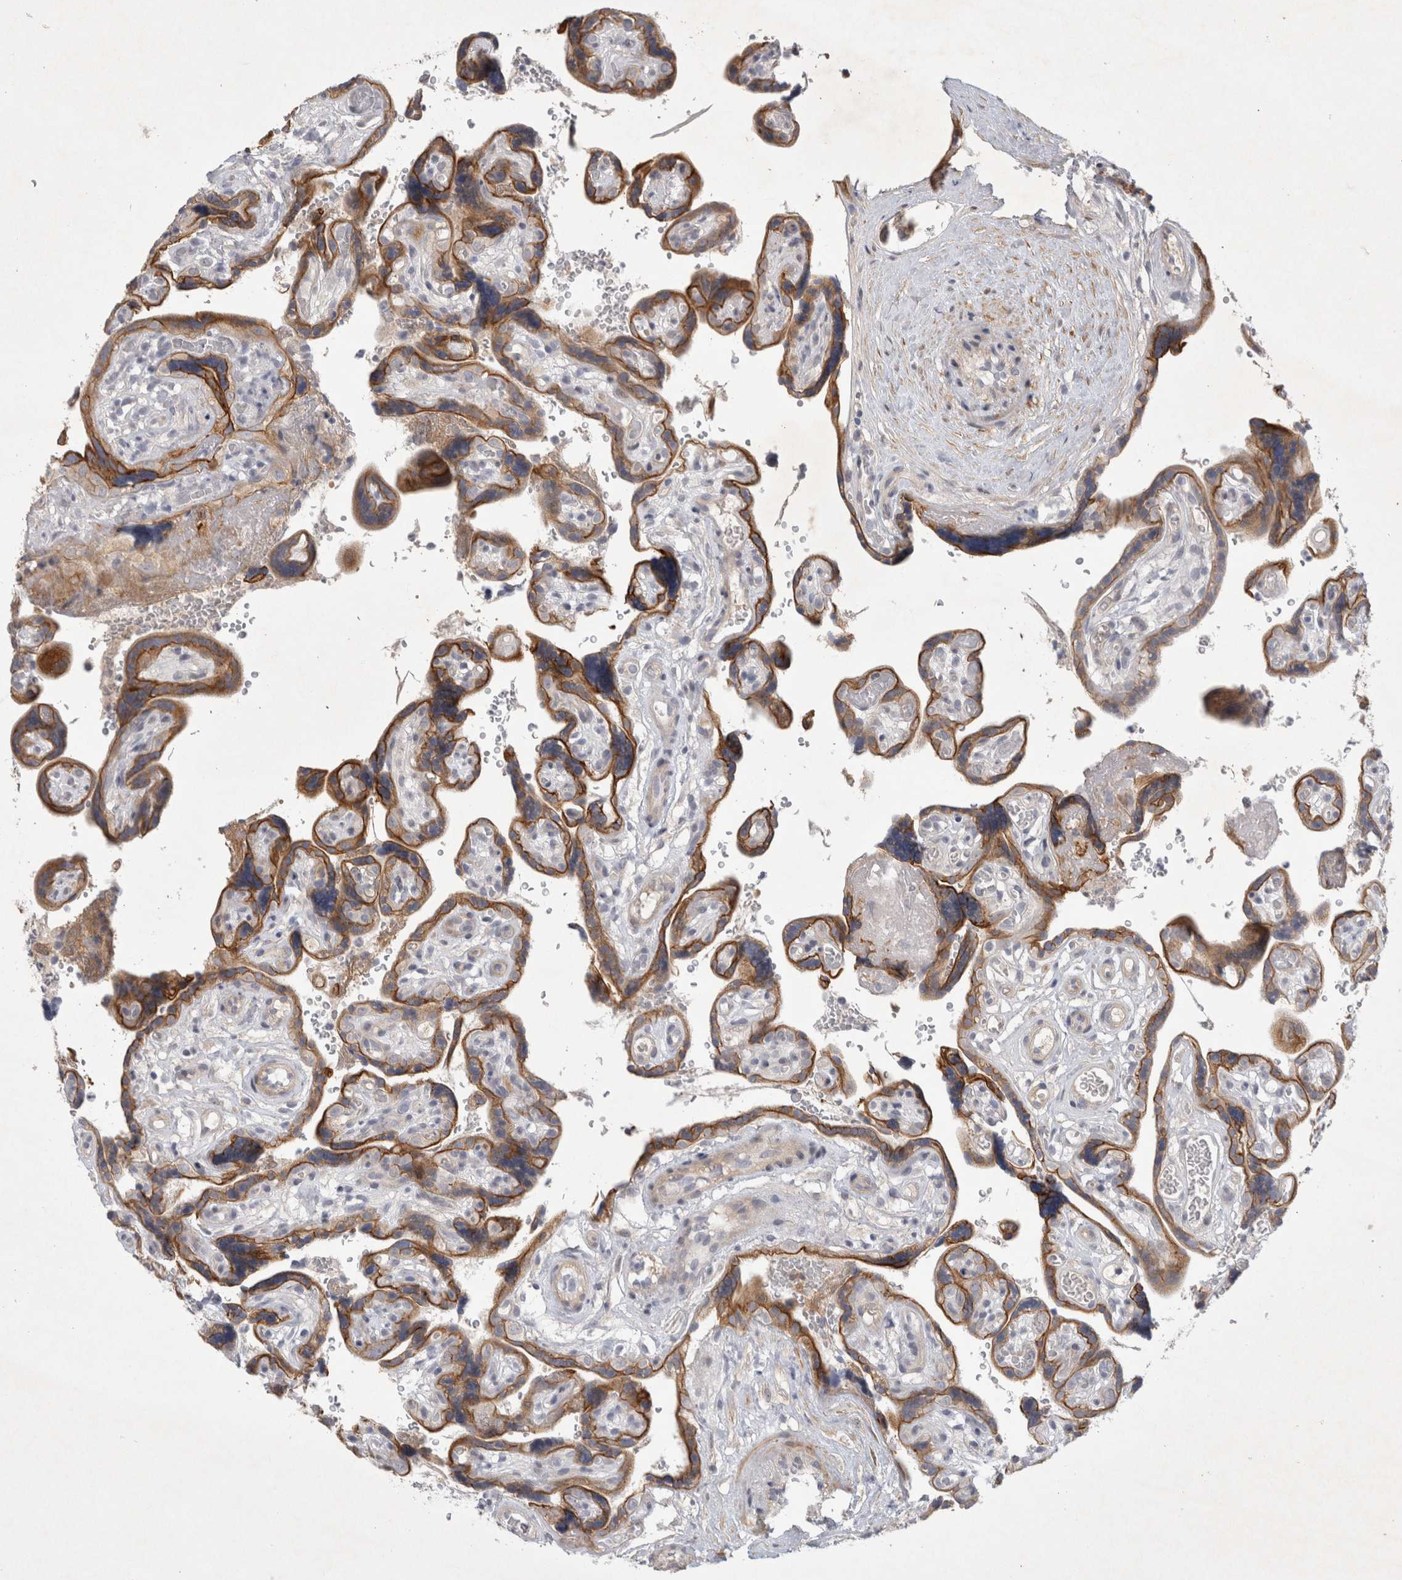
{"staining": {"intensity": "moderate", "quantity": "25%-75%", "location": "cytoplasmic/membranous"}, "tissue": "placenta", "cell_type": "Decidual cells", "image_type": "normal", "snomed": [{"axis": "morphology", "description": "Normal tissue, NOS"}, {"axis": "topography", "description": "Placenta"}], "caption": "A high-resolution histopathology image shows immunohistochemistry (IHC) staining of benign placenta, which demonstrates moderate cytoplasmic/membranous staining in approximately 25%-75% of decidual cells.", "gene": "BZW2", "patient": {"sex": "female", "age": 30}}